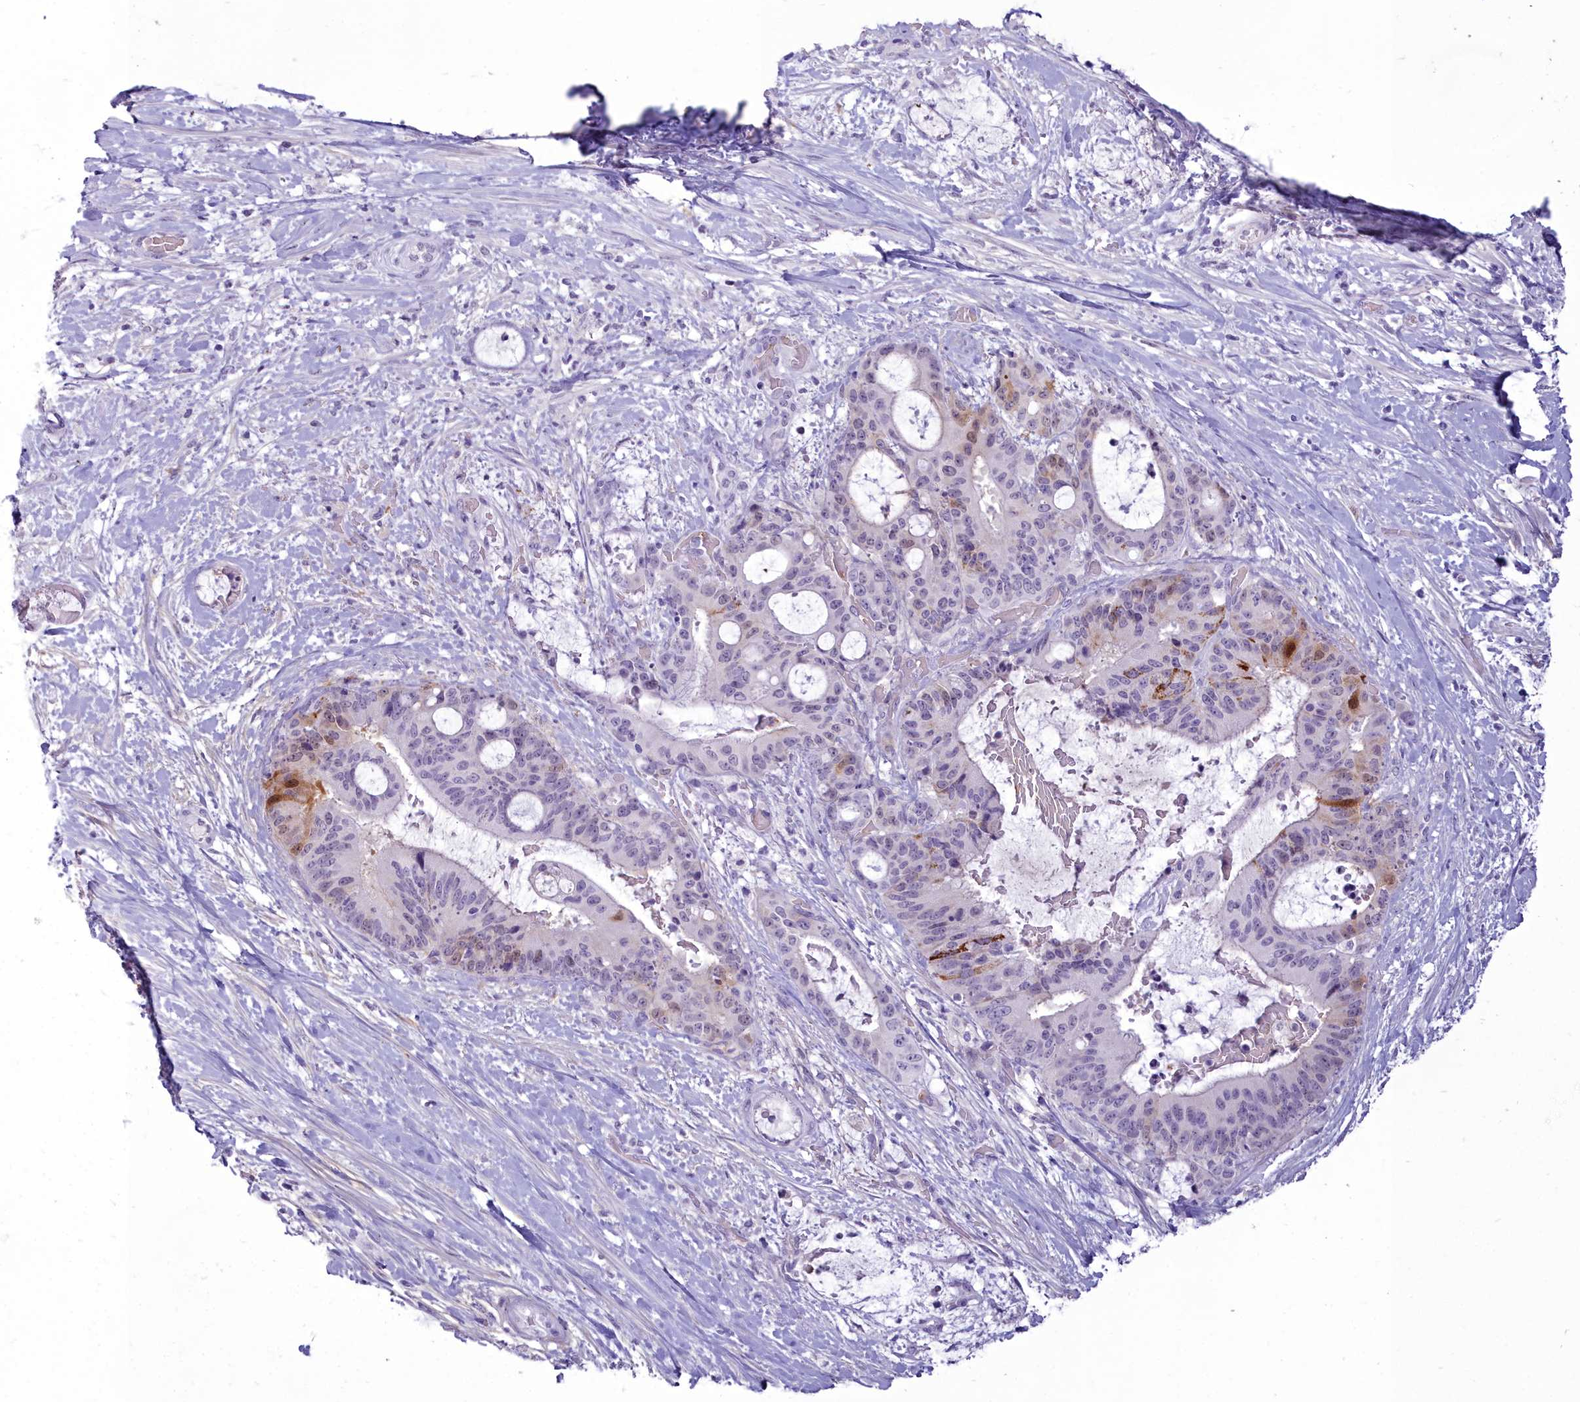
{"staining": {"intensity": "moderate", "quantity": "<25%", "location": "cytoplasmic/membranous"}, "tissue": "liver cancer", "cell_type": "Tumor cells", "image_type": "cancer", "snomed": [{"axis": "morphology", "description": "Normal tissue, NOS"}, {"axis": "morphology", "description": "Cholangiocarcinoma"}, {"axis": "topography", "description": "Liver"}, {"axis": "topography", "description": "Peripheral nerve tissue"}], "caption": "Cholangiocarcinoma (liver) was stained to show a protein in brown. There is low levels of moderate cytoplasmic/membranous expression in approximately <25% of tumor cells.", "gene": "OSTN", "patient": {"sex": "female", "age": 73}}